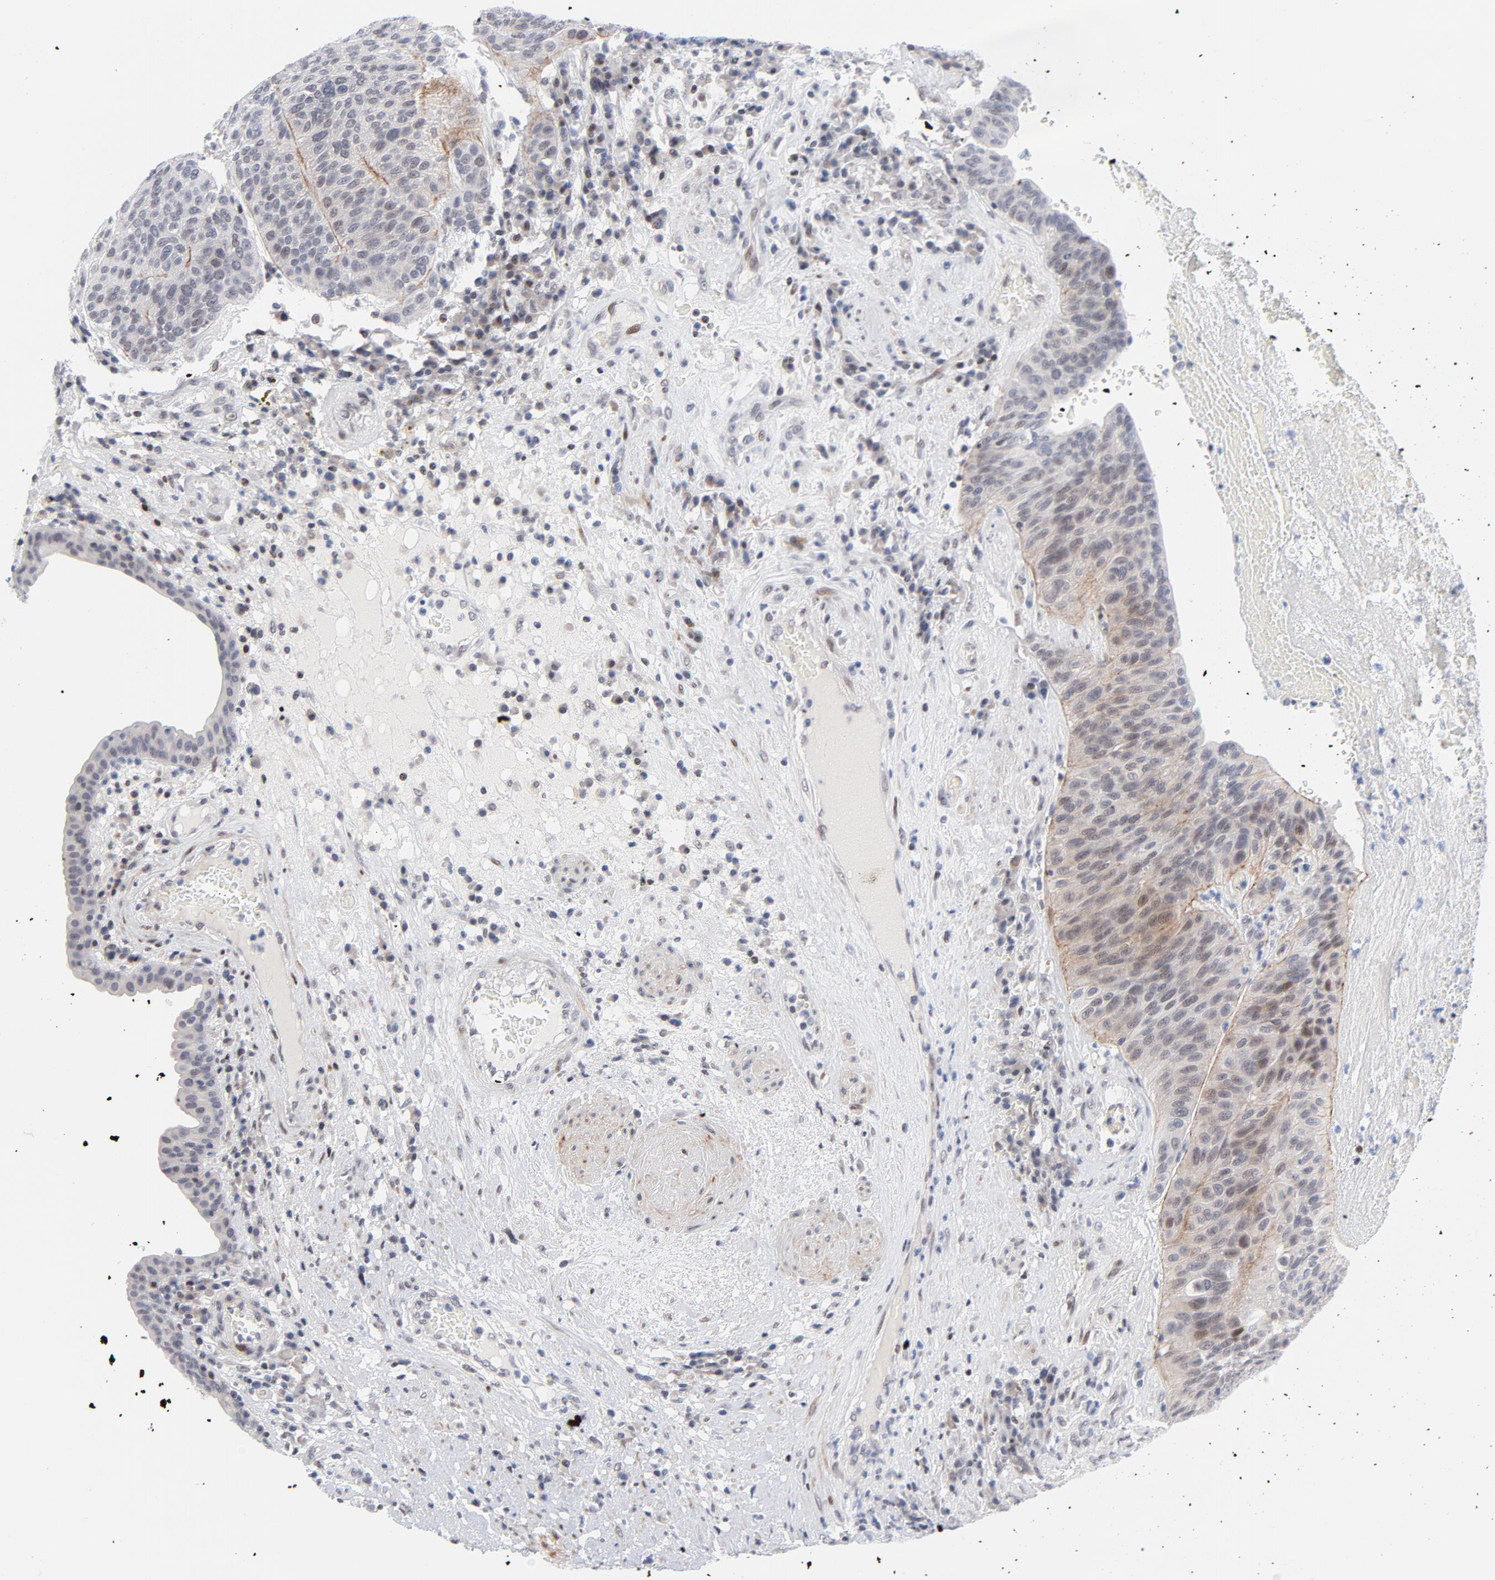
{"staining": {"intensity": "weak", "quantity": "<25%", "location": "nuclear"}, "tissue": "urothelial cancer", "cell_type": "Tumor cells", "image_type": "cancer", "snomed": [{"axis": "morphology", "description": "Urothelial carcinoma, High grade"}, {"axis": "topography", "description": "Urinary bladder"}], "caption": "The micrograph exhibits no staining of tumor cells in urothelial carcinoma (high-grade).", "gene": "NFIC", "patient": {"sex": "male", "age": 66}}